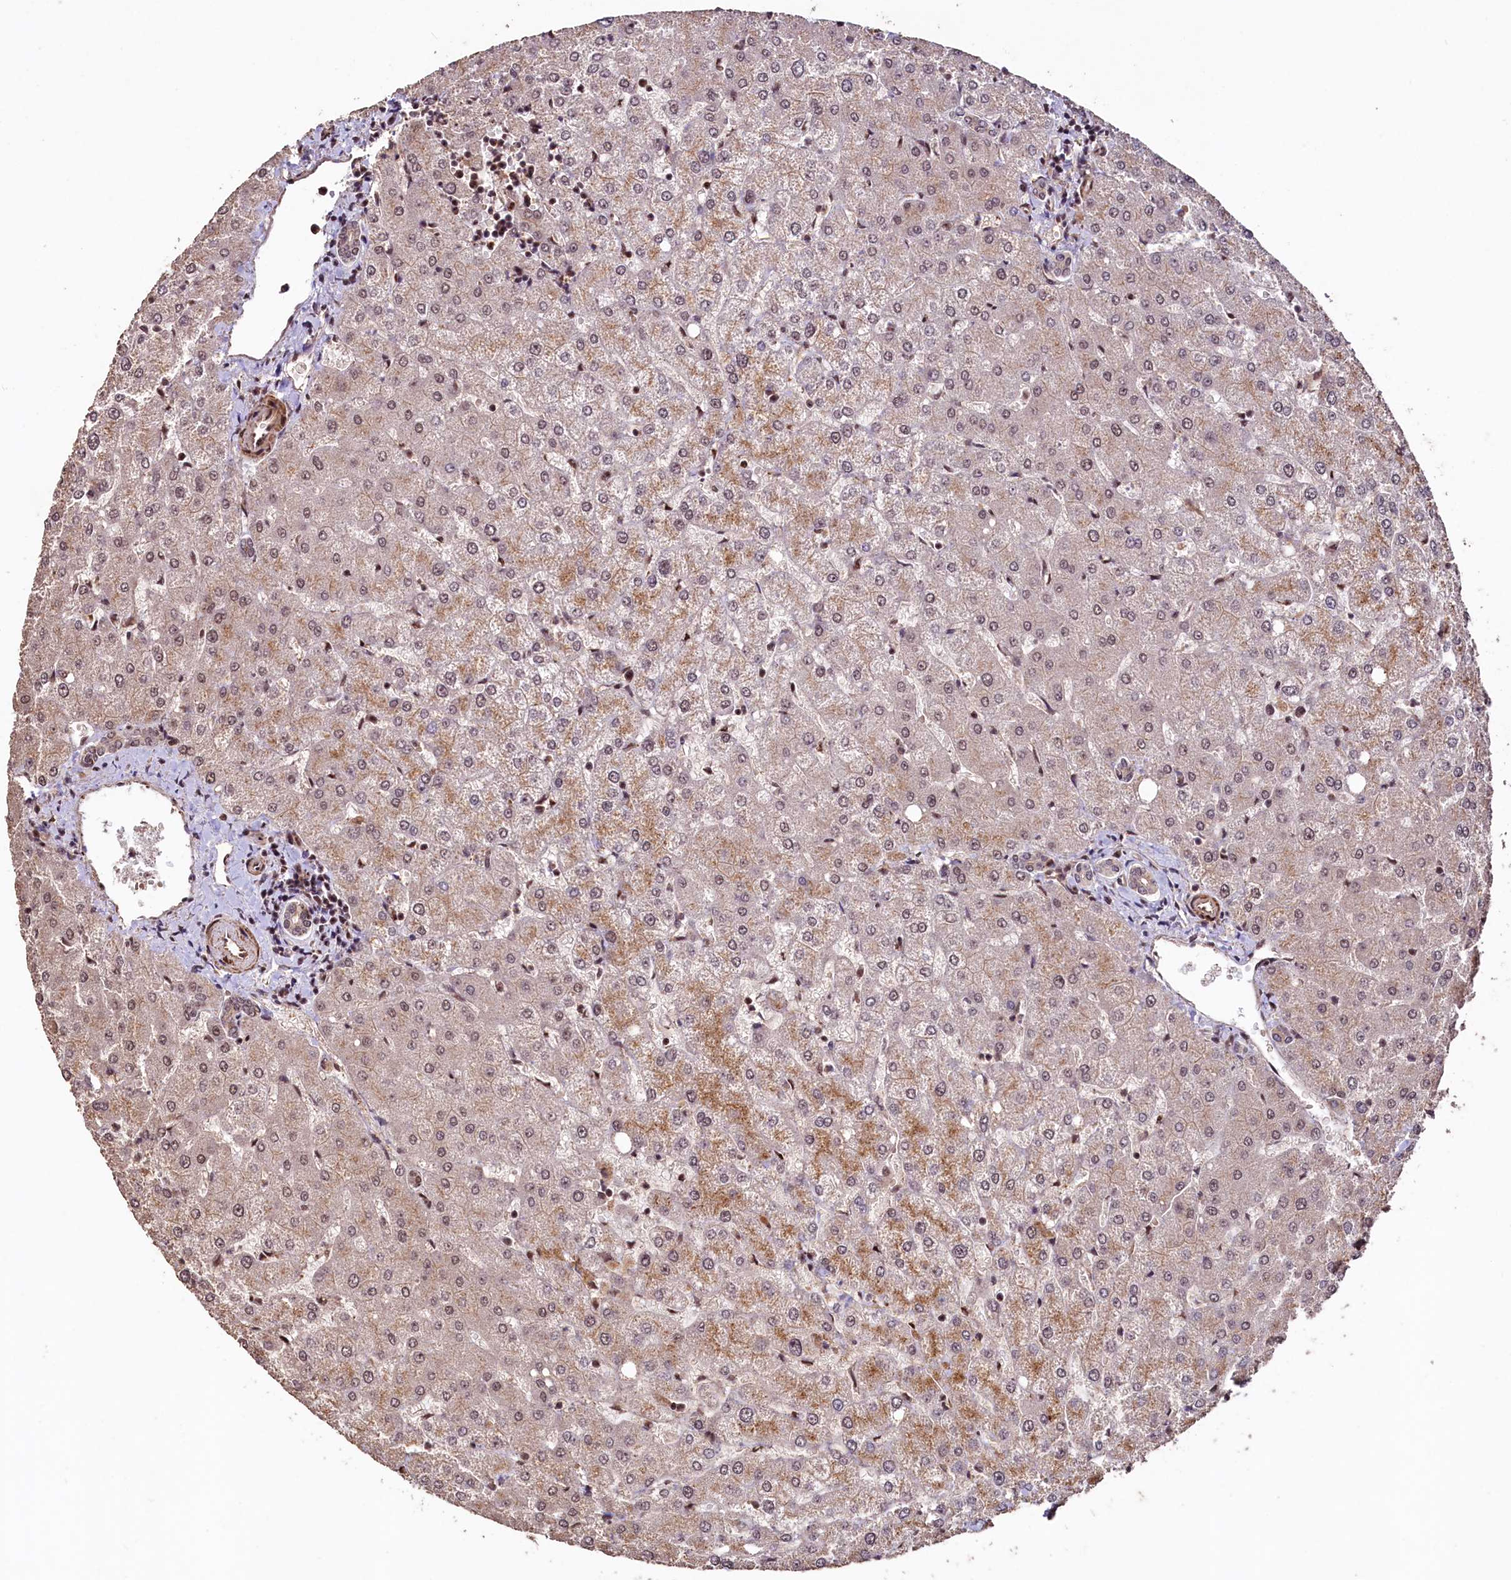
{"staining": {"intensity": "weak", "quantity": ">75%", "location": "cytoplasmic/membranous,nuclear"}, "tissue": "liver", "cell_type": "Cholangiocytes", "image_type": "normal", "snomed": [{"axis": "morphology", "description": "Normal tissue, NOS"}, {"axis": "topography", "description": "Liver"}], "caption": "Cholangiocytes show weak cytoplasmic/membranous,nuclear staining in approximately >75% of cells in normal liver. The staining was performed using DAB, with brown indicating positive protein expression. Nuclei are stained blue with hematoxylin.", "gene": "SFSWAP", "patient": {"sex": "female", "age": 54}}